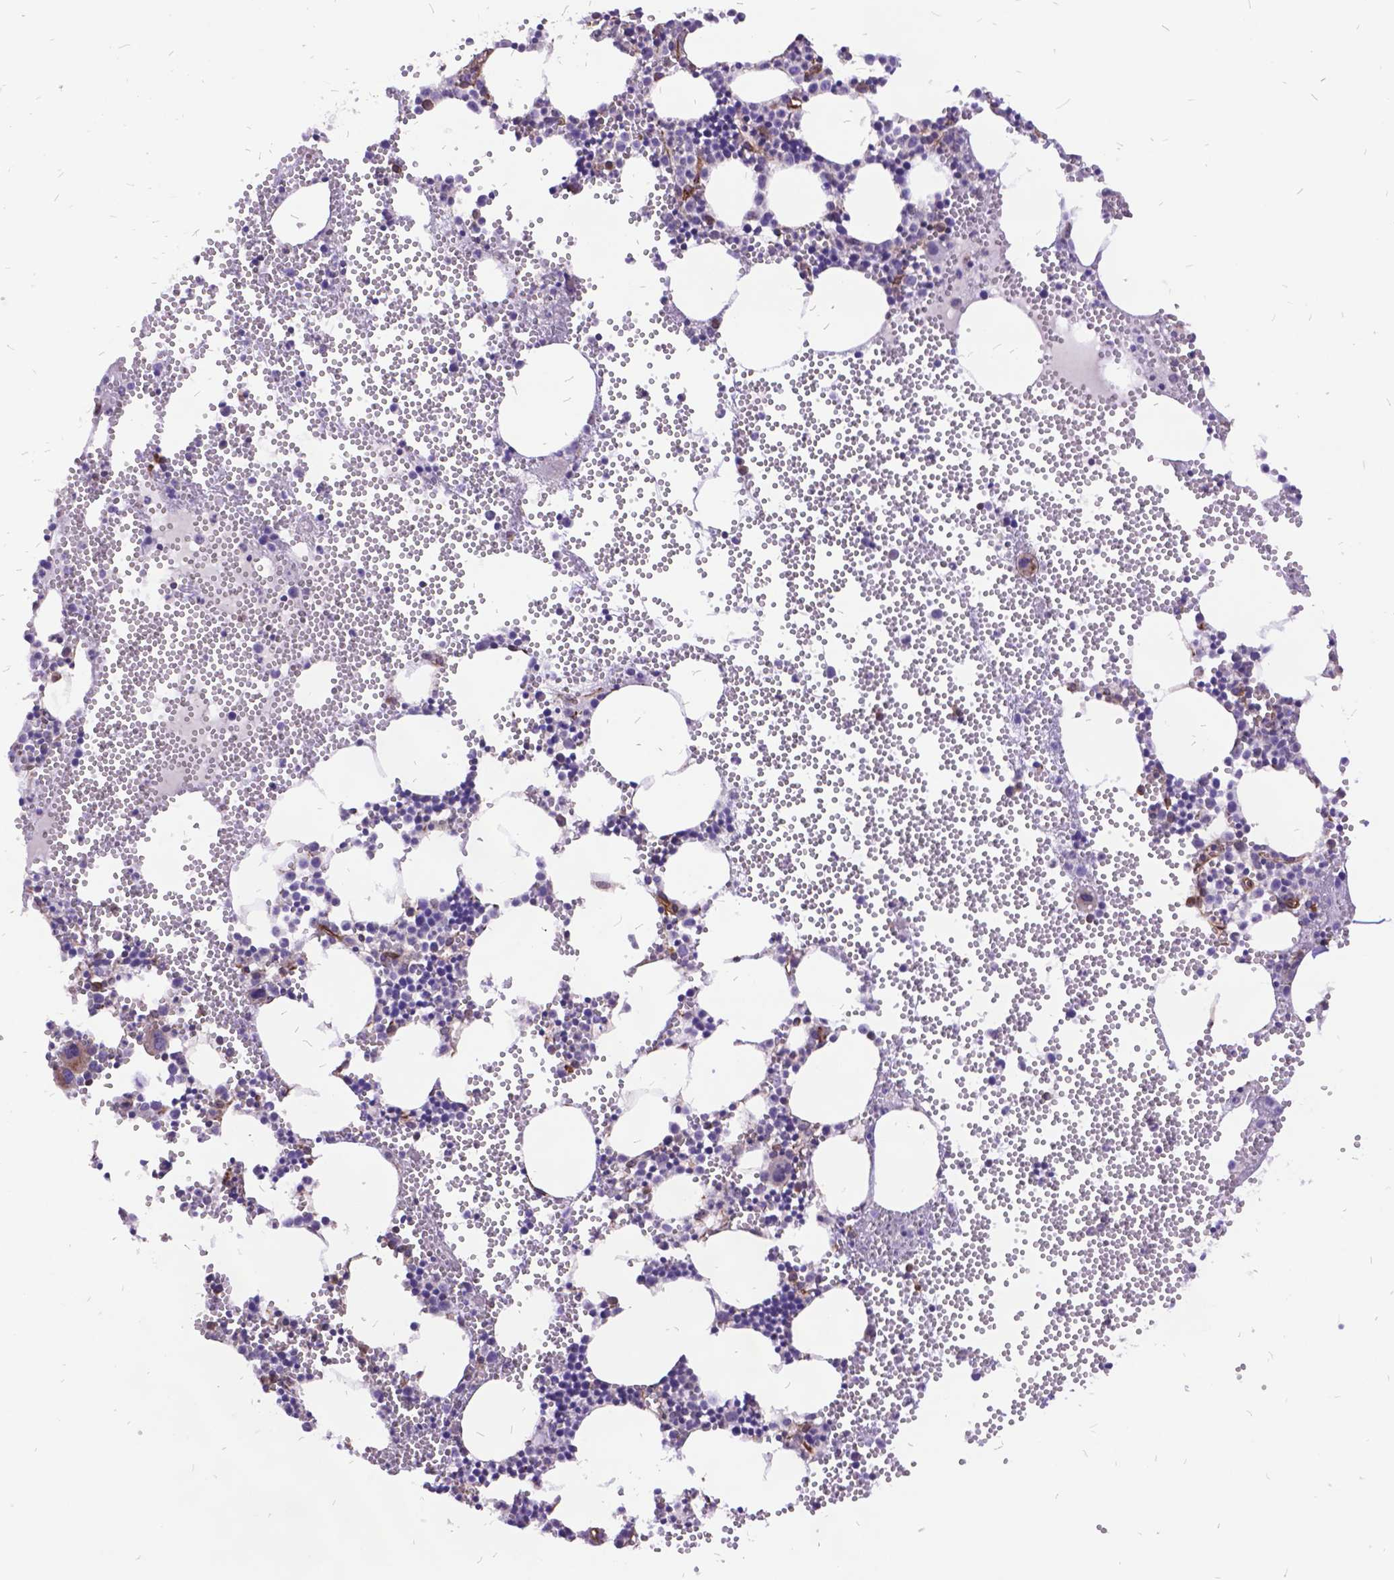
{"staining": {"intensity": "moderate", "quantity": "<25%", "location": "cytoplasmic/membranous"}, "tissue": "bone marrow", "cell_type": "Hematopoietic cells", "image_type": "normal", "snomed": [{"axis": "morphology", "description": "Normal tissue, NOS"}, {"axis": "topography", "description": "Bone marrow"}], "caption": "Protein expression analysis of normal bone marrow reveals moderate cytoplasmic/membranous staining in about <25% of hematopoietic cells.", "gene": "GRB7", "patient": {"sex": "male", "age": 89}}